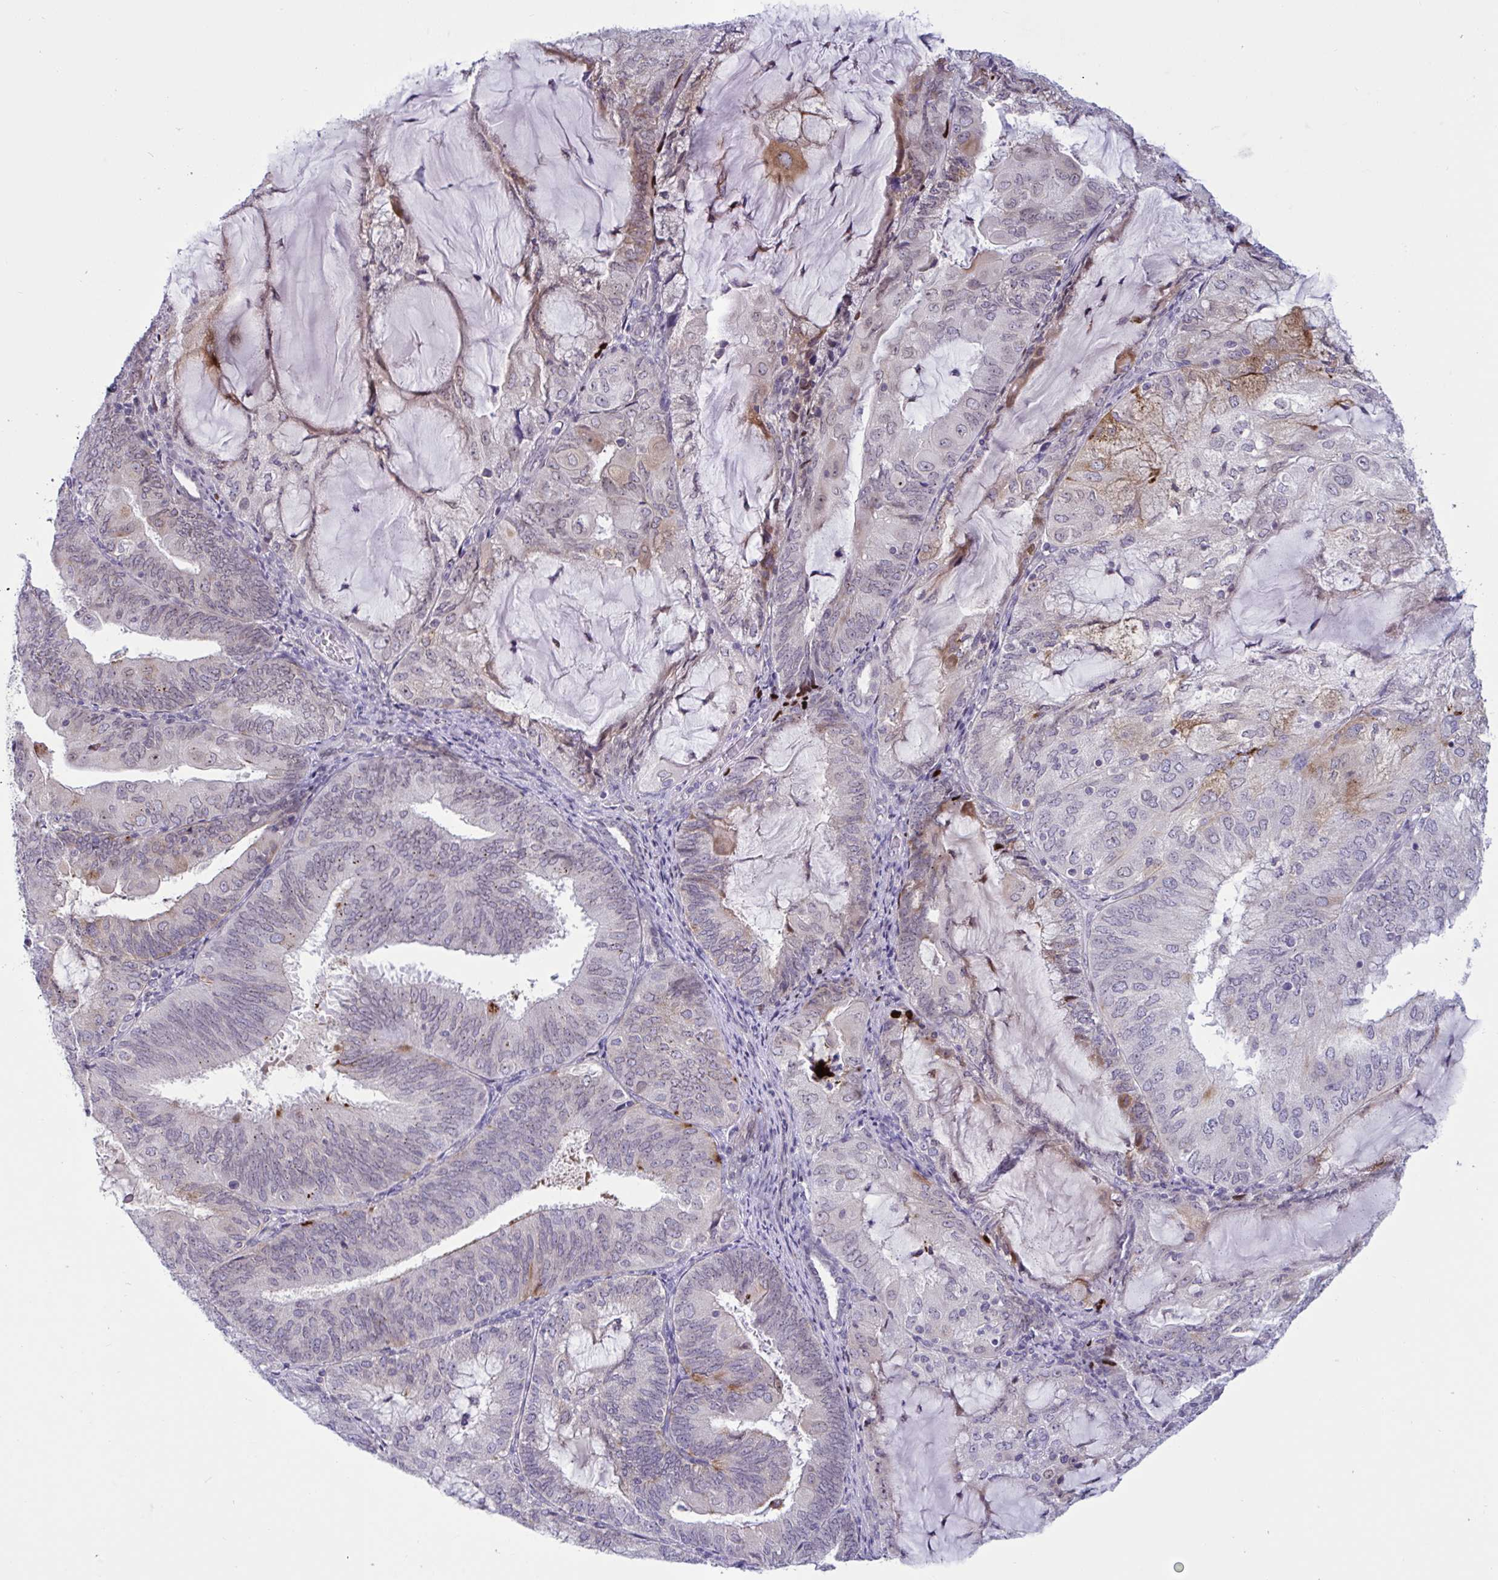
{"staining": {"intensity": "weak", "quantity": "<25%", "location": "cytoplasmic/membranous"}, "tissue": "endometrial cancer", "cell_type": "Tumor cells", "image_type": "cancer", "snomed": [{"axis": "morphology", "description": "Adenocarcinoma, NOS"}, {"axis": "topography", "description": "Endometrium"}], "caption": "DAB immunohistochemical staining of endometrial cancer shows no significant staining in tumor cells. (Brightfield microscopy of DAB IHC at high magnification).", "gene": "DOCK11", "patient": {"sex": "female", "age": 81}}